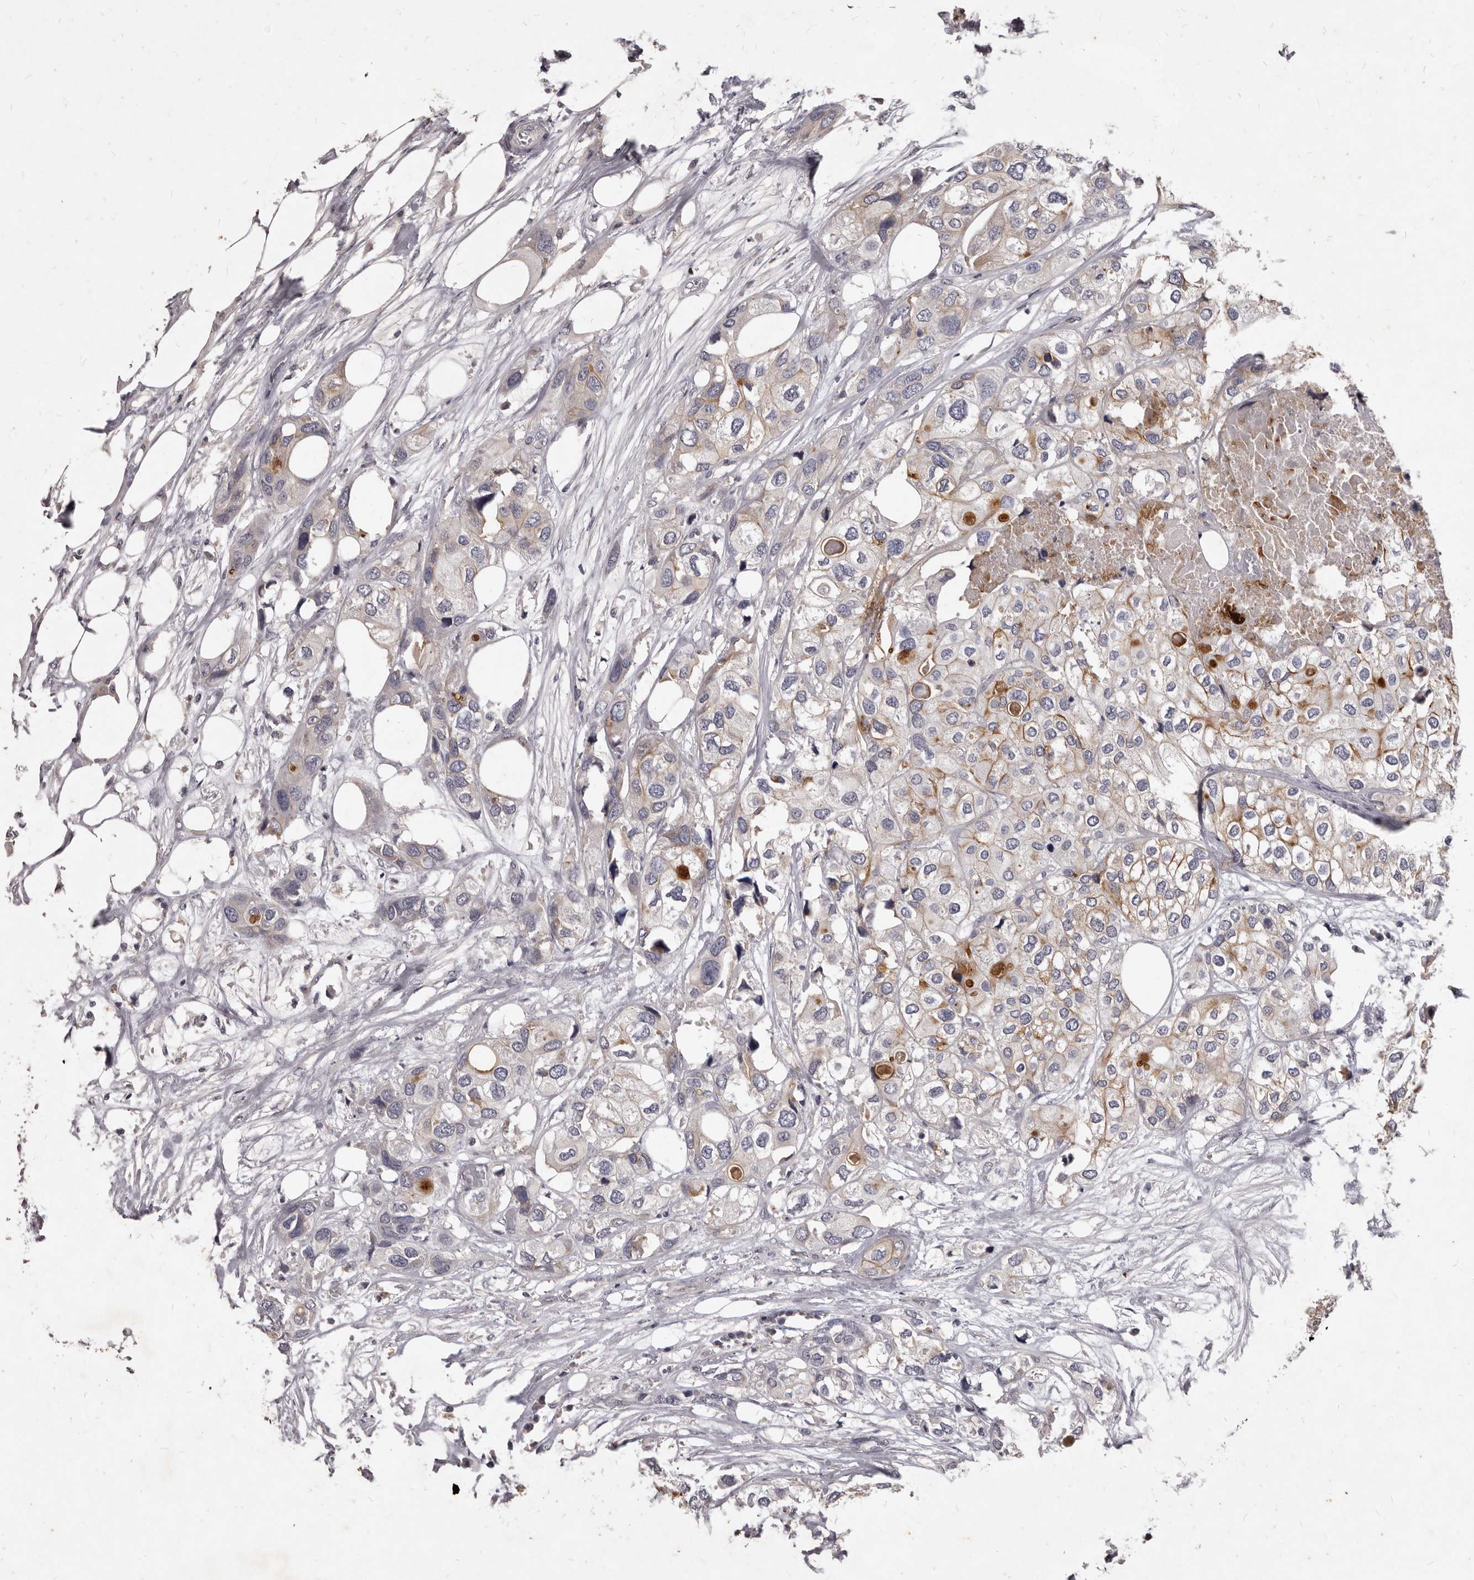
{"staining": {"intensity": "moderate", "quantity": ">75%", "location": "cytoplasmic/membranous"}, "tissue": "urothelial cancer", "cell_type": "Tumor cells", "image_type": "cancer", "snomed": [{"axis": "morphology", "description": "Urothelial carcinoma, High grade"}, {"axis": "topography", "description": "Urinary bladder"}], "caption": "Human high-grade urothelial carcinoma stained for a protein (brown) exhibits moderate cytoplasmic/membranous positive staining in approximately >75% of tumor cells.", "gene": "GPRC5C", "patient": {"sex": "male", "age": 64}}